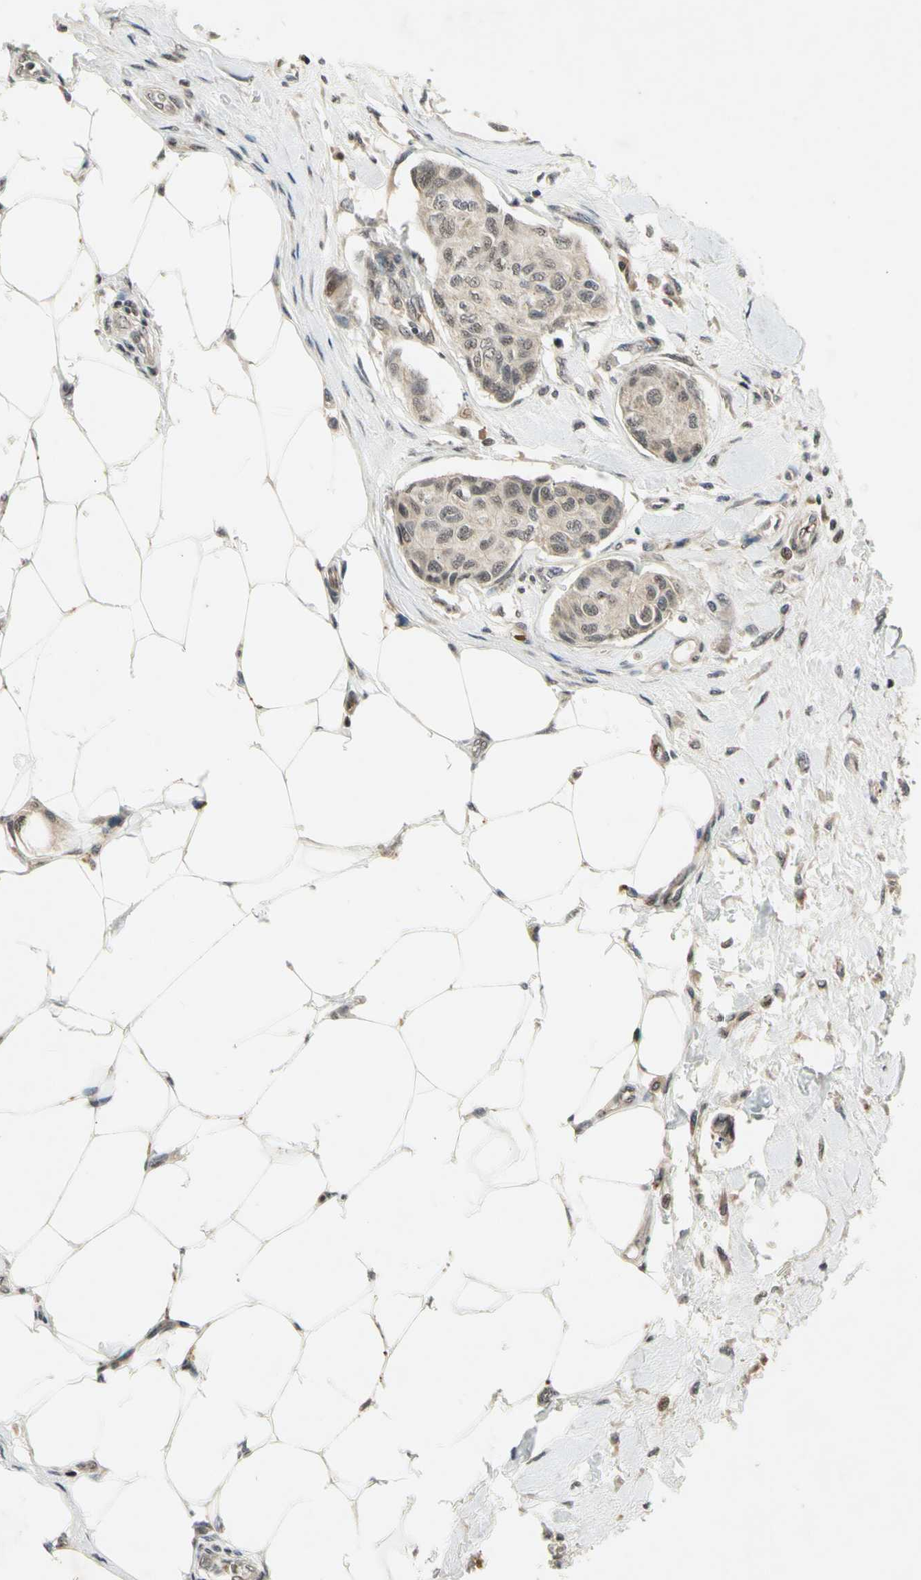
{"staining": {"intensity": "weak", "quantity": ">75%", "location": "cytoplasmic/membranous"}, "tissue": "breast cancer", "cell_type": "Tumor cells", "image_type": "cancer", "snomed": [{"axis": "morphology", "description": "Duct carcinoma"}, {"axis": "topography", "description": "Breast"}], "caption": "Protein staining exhibits weak cytoplasmic/membranous expression in approximately >75% of tumor cells in breast cancer (infiltrating ductal carcinoma).", "gene": "EFNB2", "patient": {"sex": "female", "age": 80}}